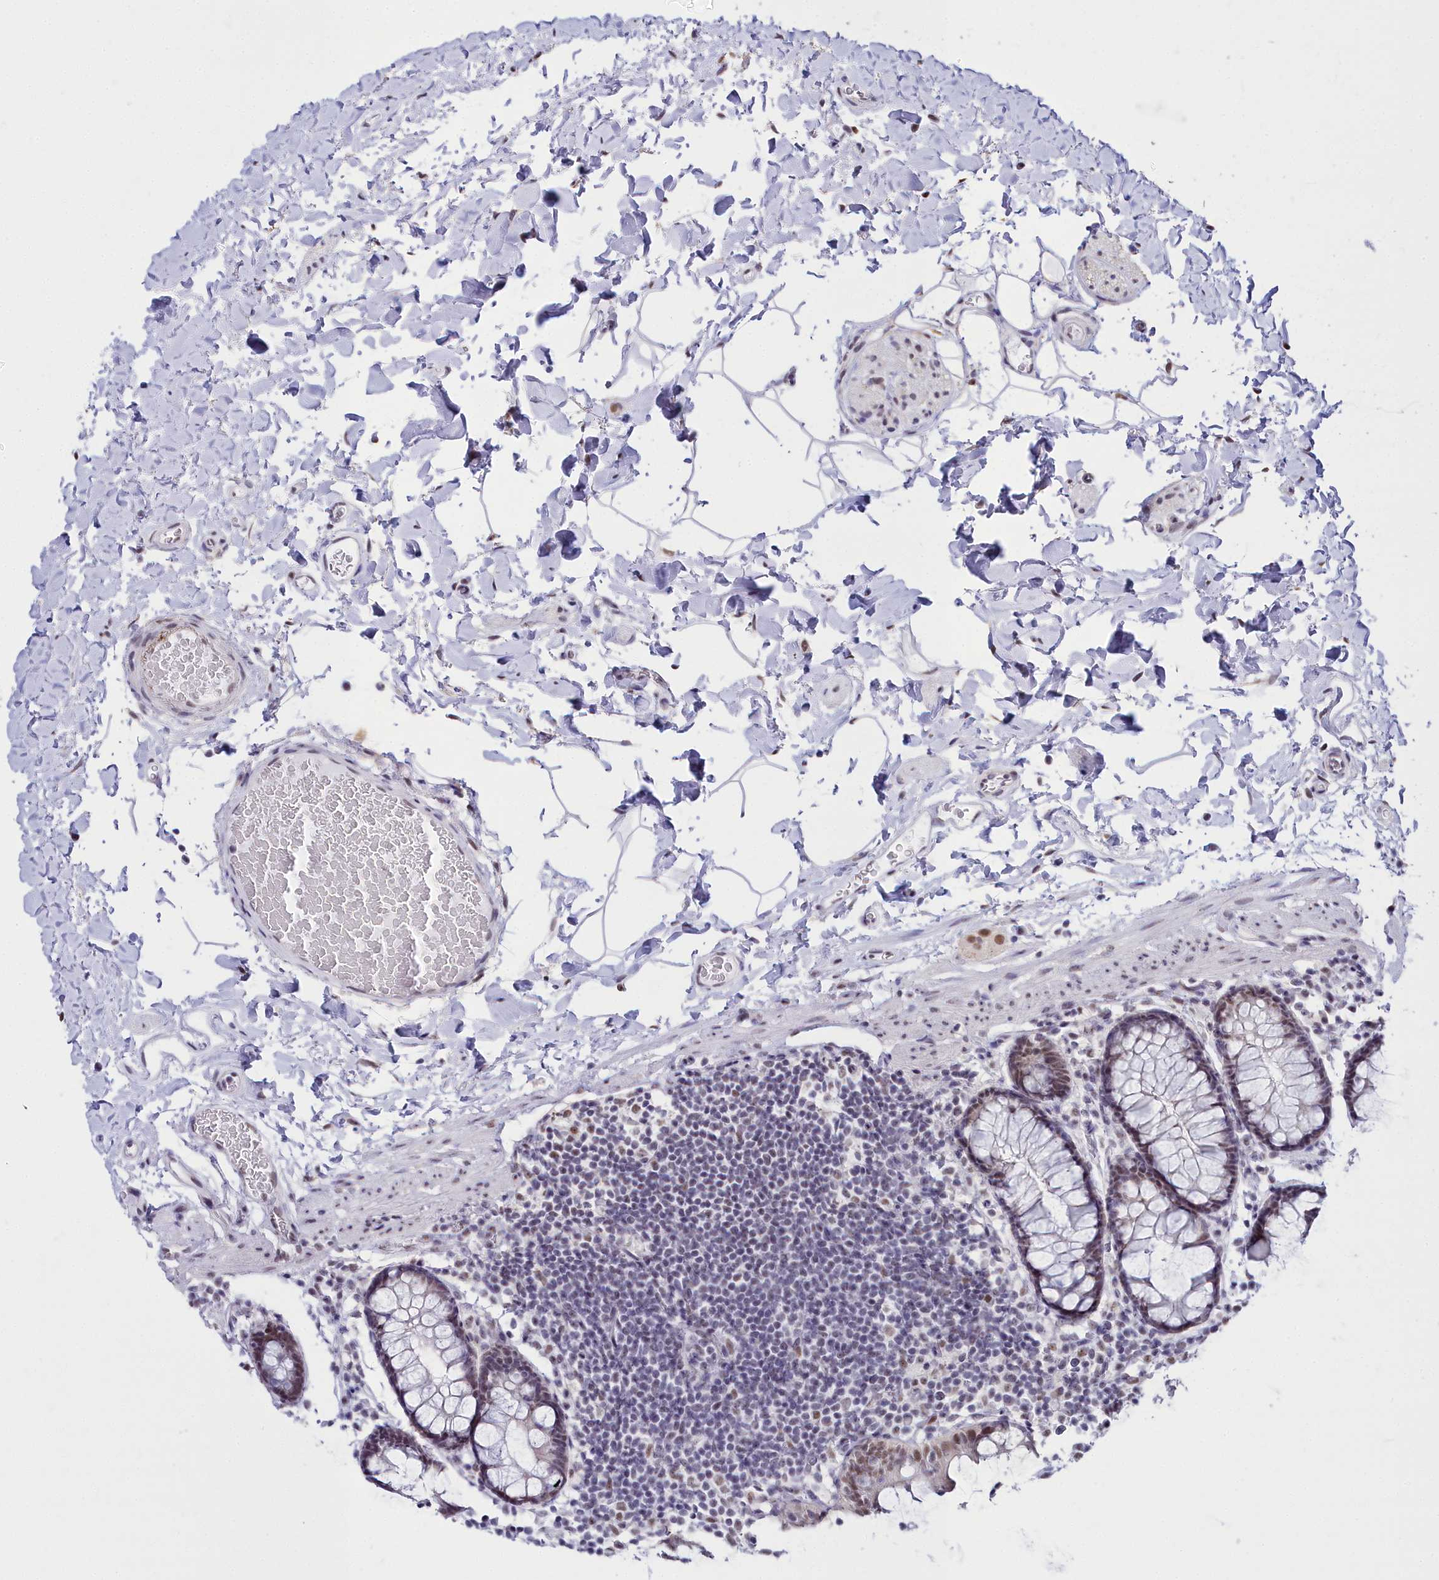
{"staining": {"intensity": "weak", "quantity": ">75%", "location": "nuclear"}, "tissue": "colon", "cell_type": "Endothelial cells", "image_type": "normal", "snomed": [{"axis": "morphology", "description": "Normal tissue, NOS"}, {"axis": "topography", "description": "Colon"}], "caption": "This is an image of IHC staining of benign colon, which shows weak positivity in the nuclear of endothelial cells.", "gene": "RBM12", "patient": {"sex": "female", "age": 80}}